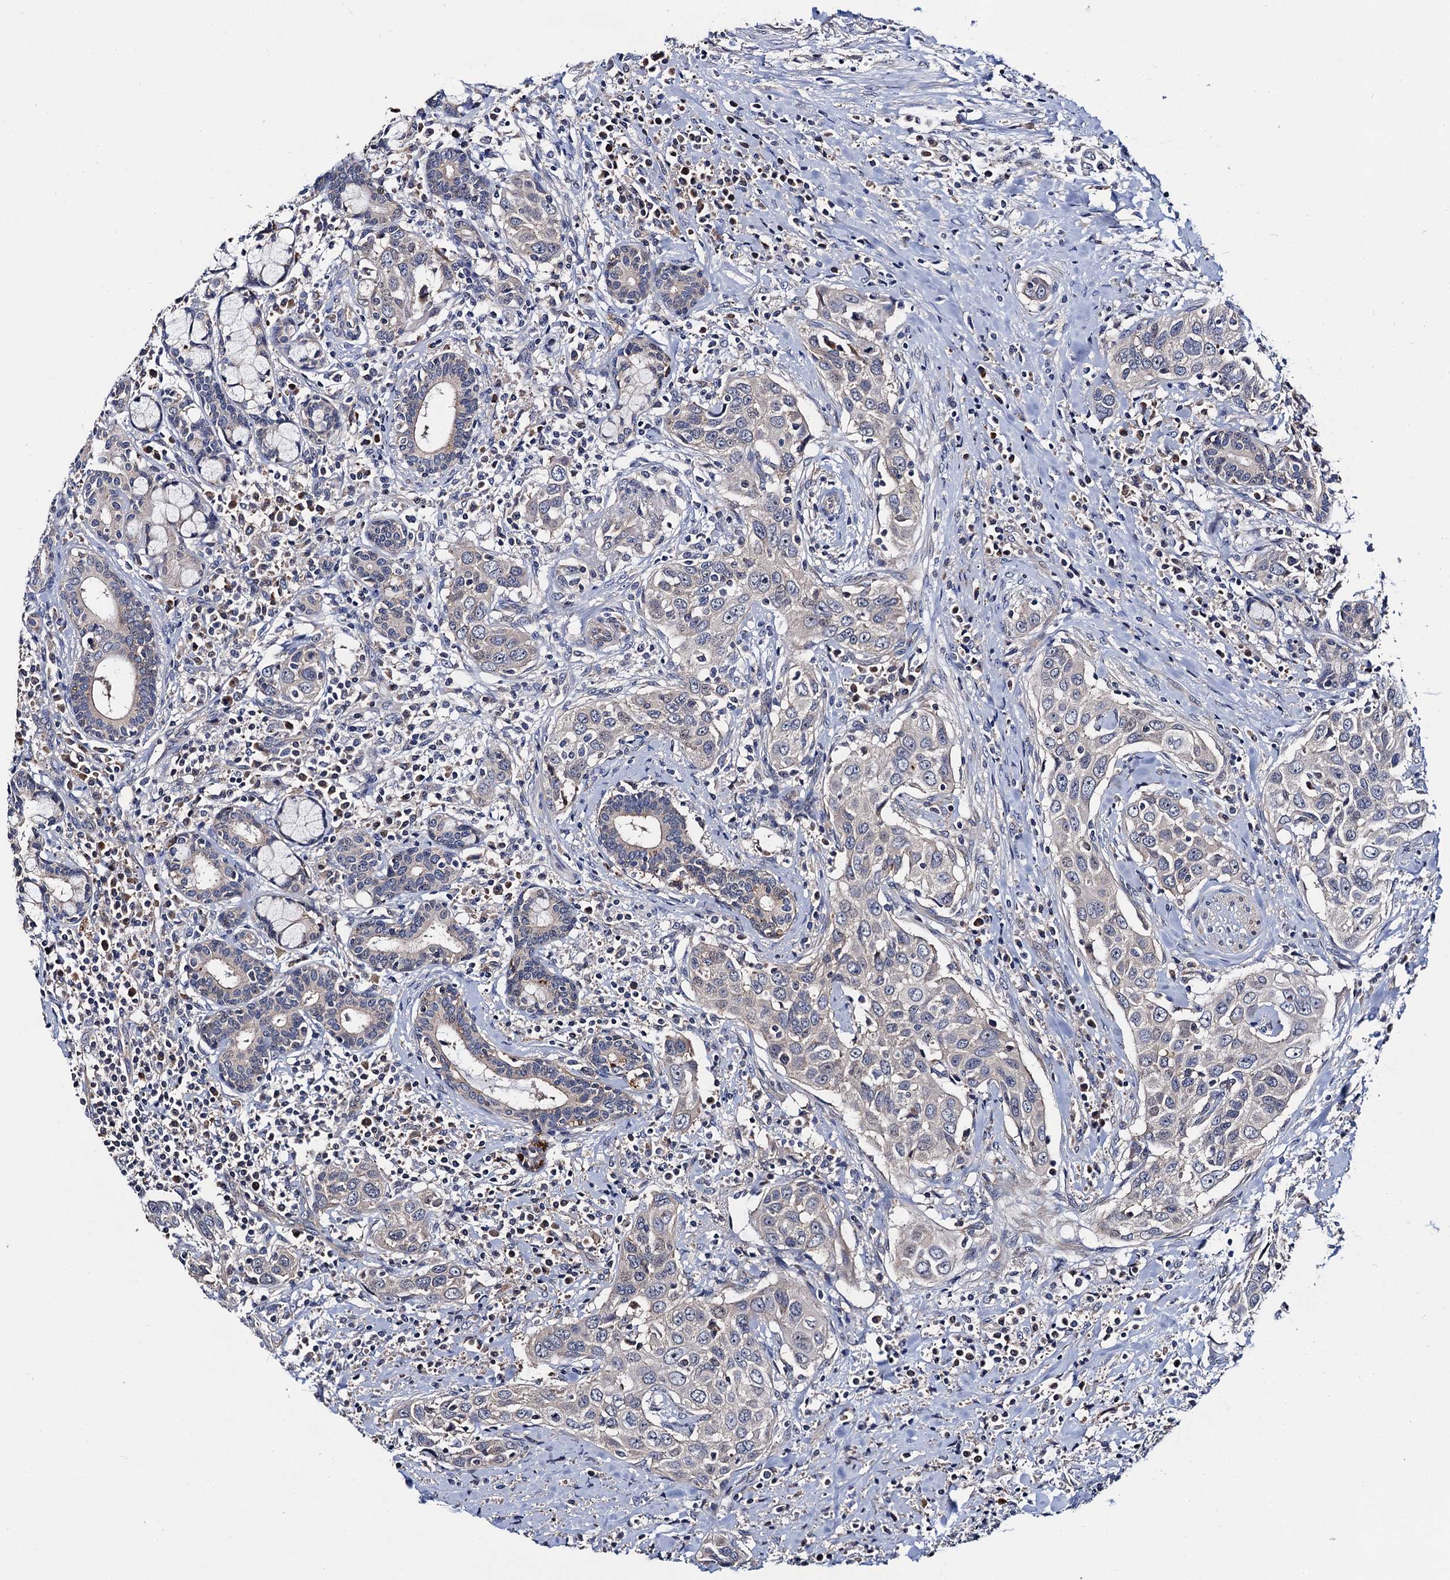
{"staining": {"intensity": "negative", "quantity": "none", "location": "none"}, "tissue": "head and neck cancer", "cell_type": "Tumor cells", "image_type": "cancer", "snomed": [{"axis": "morphology", "description": "Squamous cell carcinoma, NOS"}, {"axis": "topography", "description": "Oral tissue"}, {"axis": "topography", "description": "Head-Neck"}], "caption": "Tumor cells are negative for protein expression in human head and neck cancer.", "gene": "TRMT112", "patient": {"sex": "female", "age": 50}}